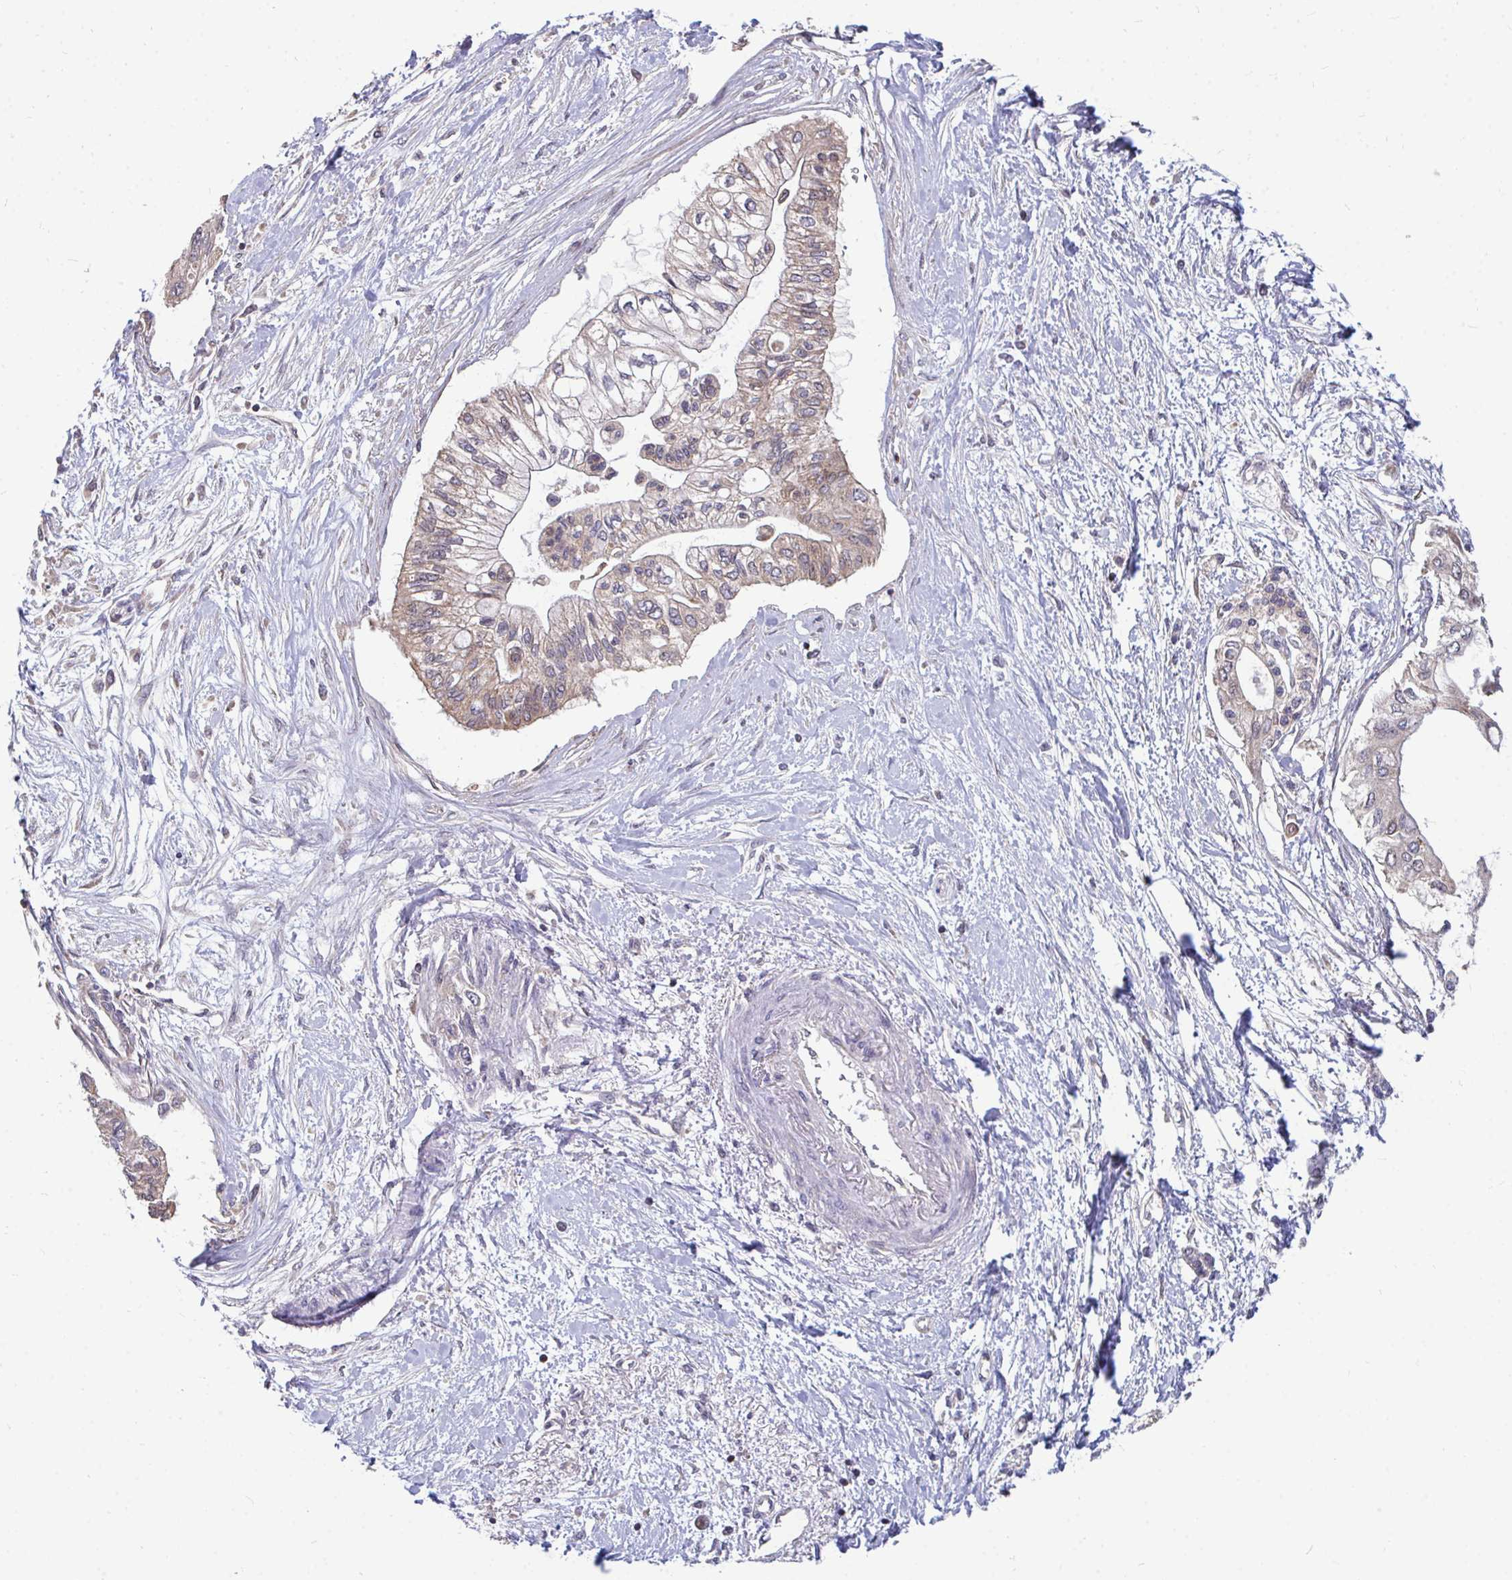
{"staining": {"intensity": "weak", "quantity": ">75%", "location": "cytoplasmic/membranous"}, "tissue": "pancreatic cancer", "cell_type": "Tumor cells", "image_type": "cancer", "snomed": [{"axis": "morphology", "description": "Adenocarcinoma, NOS"}, {"axis": "topography", "description": "Pancreas"}], "caption": "Immunohistochemical staining of pancreatic adenocarcinoma reveals low levels of weak cytoplasmic/membranous protein expression in about >75% of tumor cells. (Brightfield microscopy of DAB IHC at high magnification).", "gene": "DNAJA2", "patient": {"sex": "female", "age": 77}}